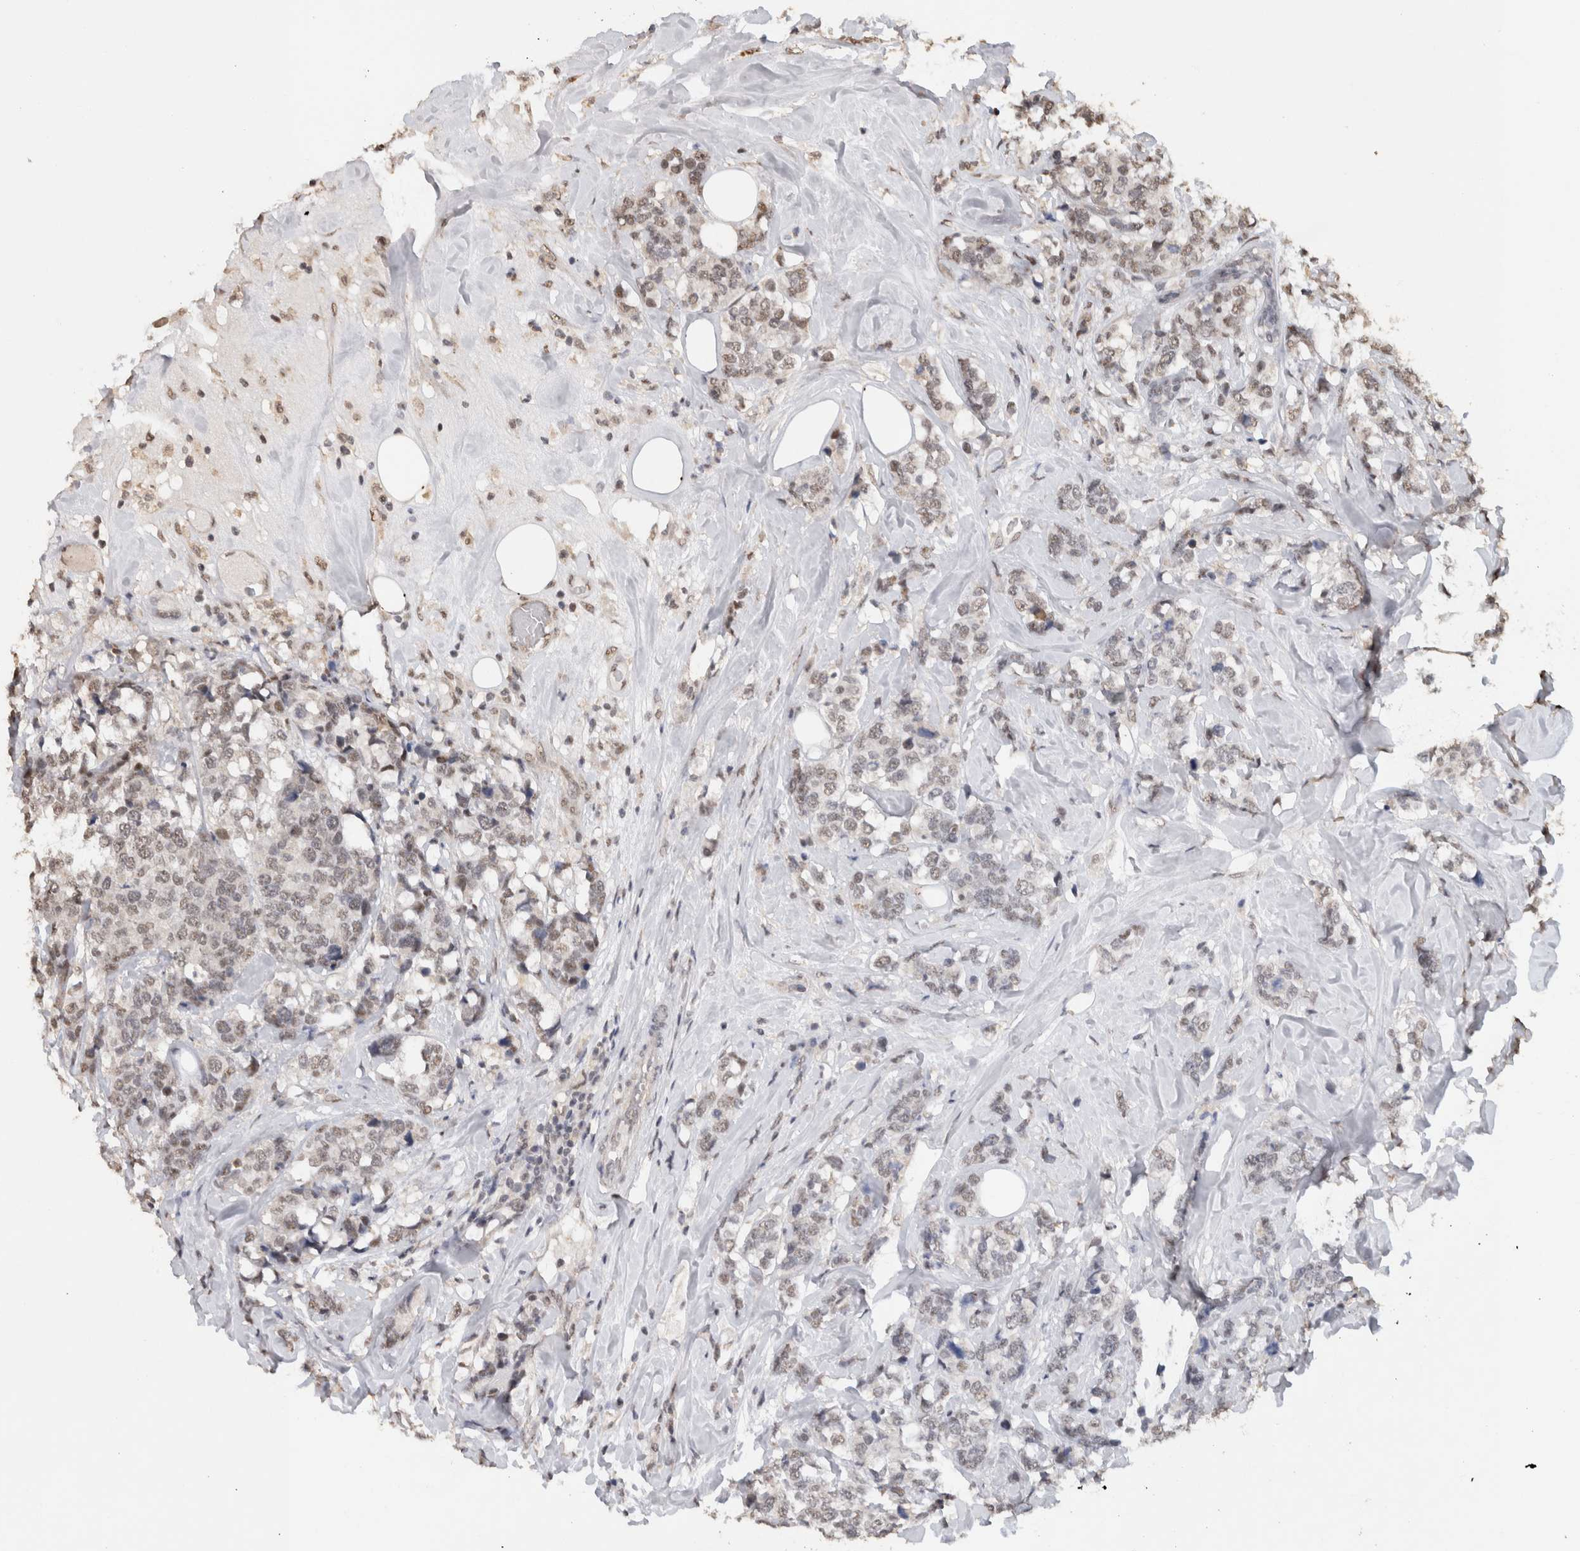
{"staining": {"intensity": "weak", "quantity": ">75%", "location": "nuclear"}, "tissue": "breast cancer", "cell_type": "Tumor cells", "image_type": "cancer", "snomed": [{"axis": "morphology", "description": "Lobular carcinoma"}, {"axis": "topography", "description": "Breast"}], "caption": "High-power microscopy captured an IHC photomicrograph of breast cancer, revealing weak nuclear expression in approximately >75% of tumor cells.", "gene": "KEAP1", "patient": {"sex": "female", "age": 59}}